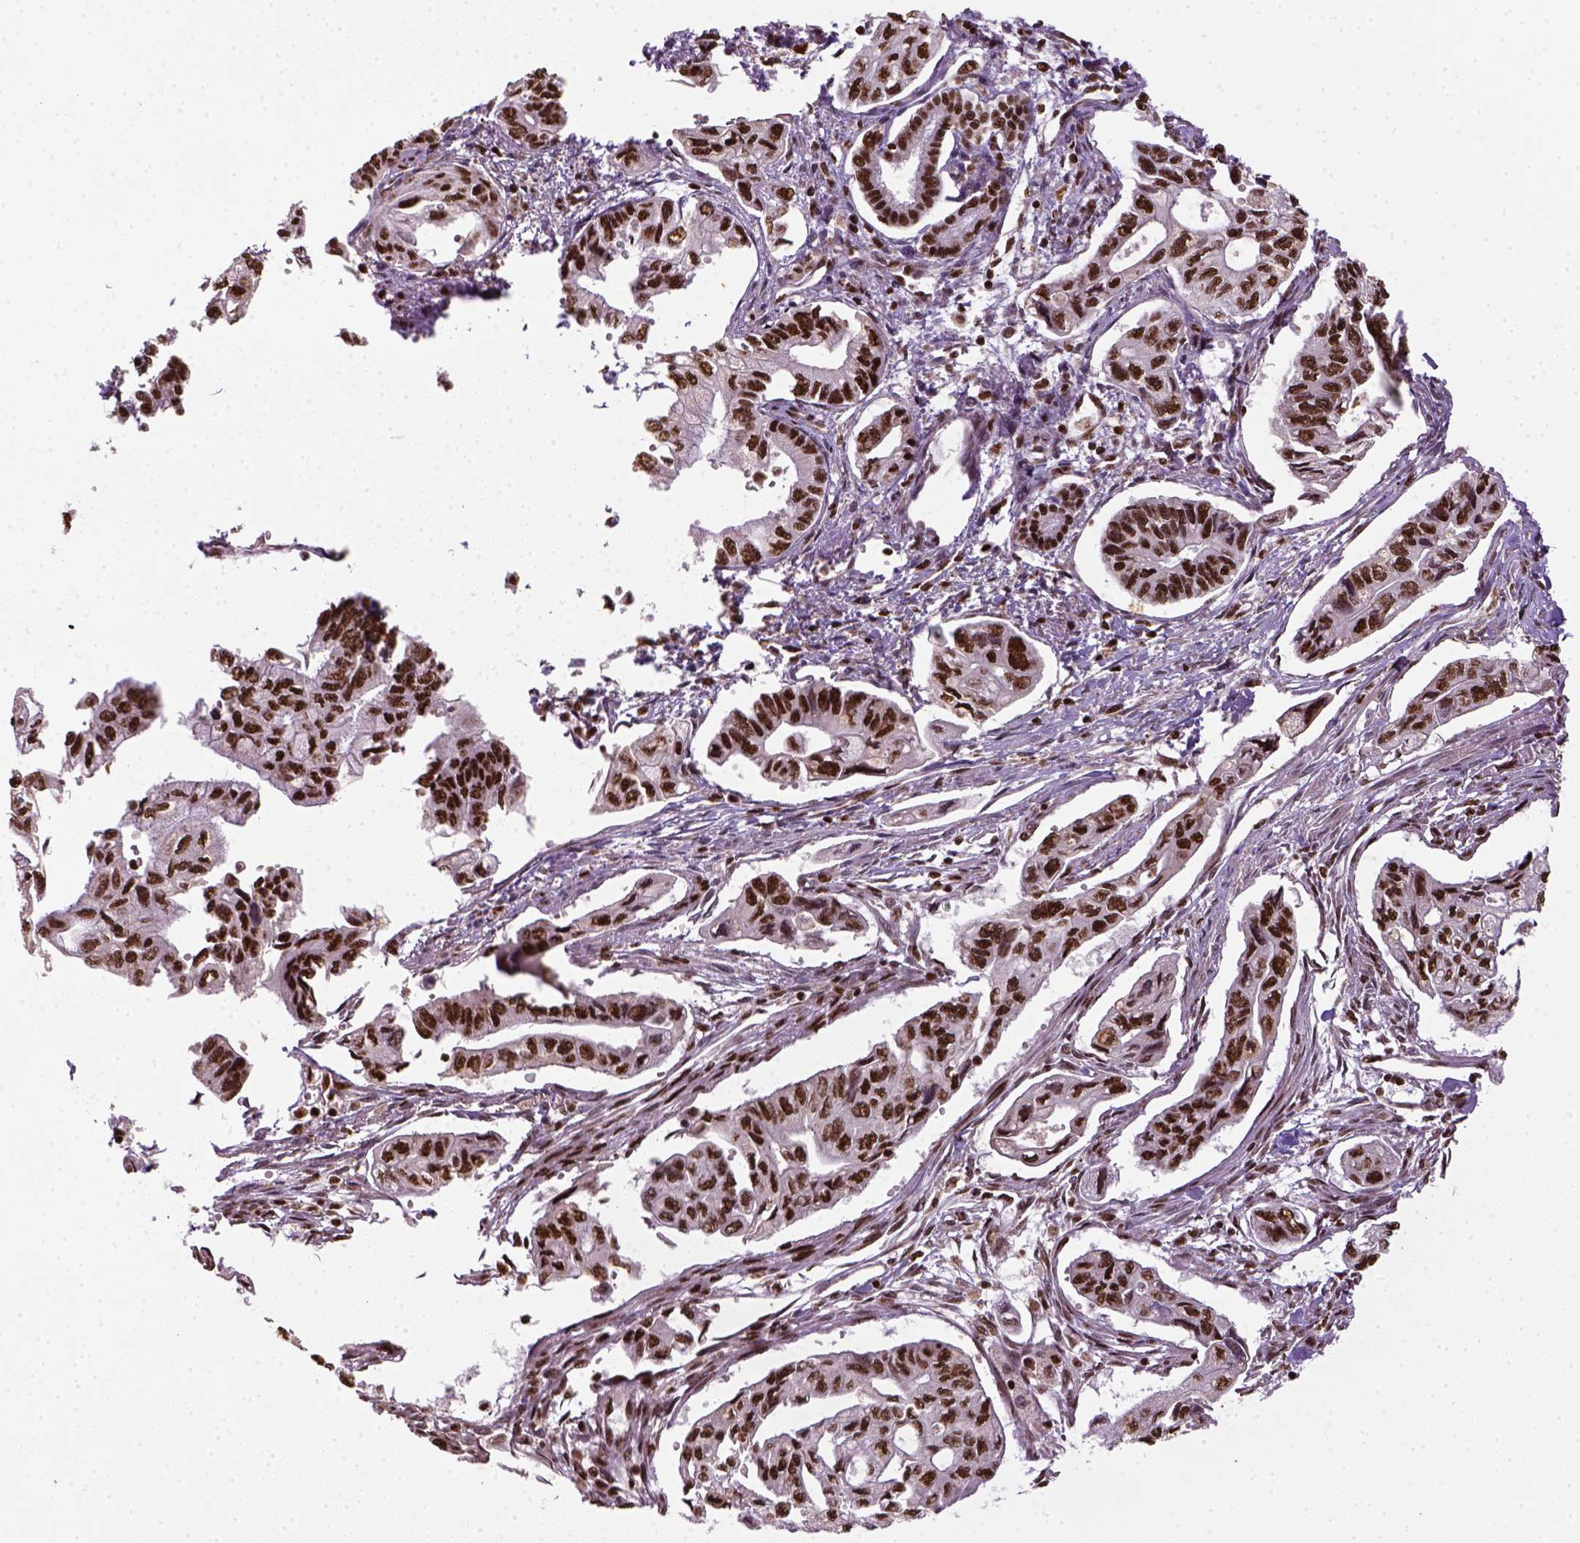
{"staining": {"intensity": "strong", "quantity": ">75%", "location": "nuclear"}, "tissue": "pancreatic cancer", "cell_type": "Tumor cells", "image_type": "cancer", "snomed": [{"axis": "morphology", "description": "Adenocarcinoma, NOS"}, {"axis": "topography", "description": "Pancreas"}], "caption": "Immunohistochemistry (IHC) image of neoplastic tissue: adenocarcinoma (pancreatic) stained using immunohistochemistry (IHC) displays high levels of strong protein expression localized specifically in the nuclear of tumor cells, appearing as a nuclear brown color.", "gene": "CCAR1", "patient": {"sex": "female", "age": 76}}